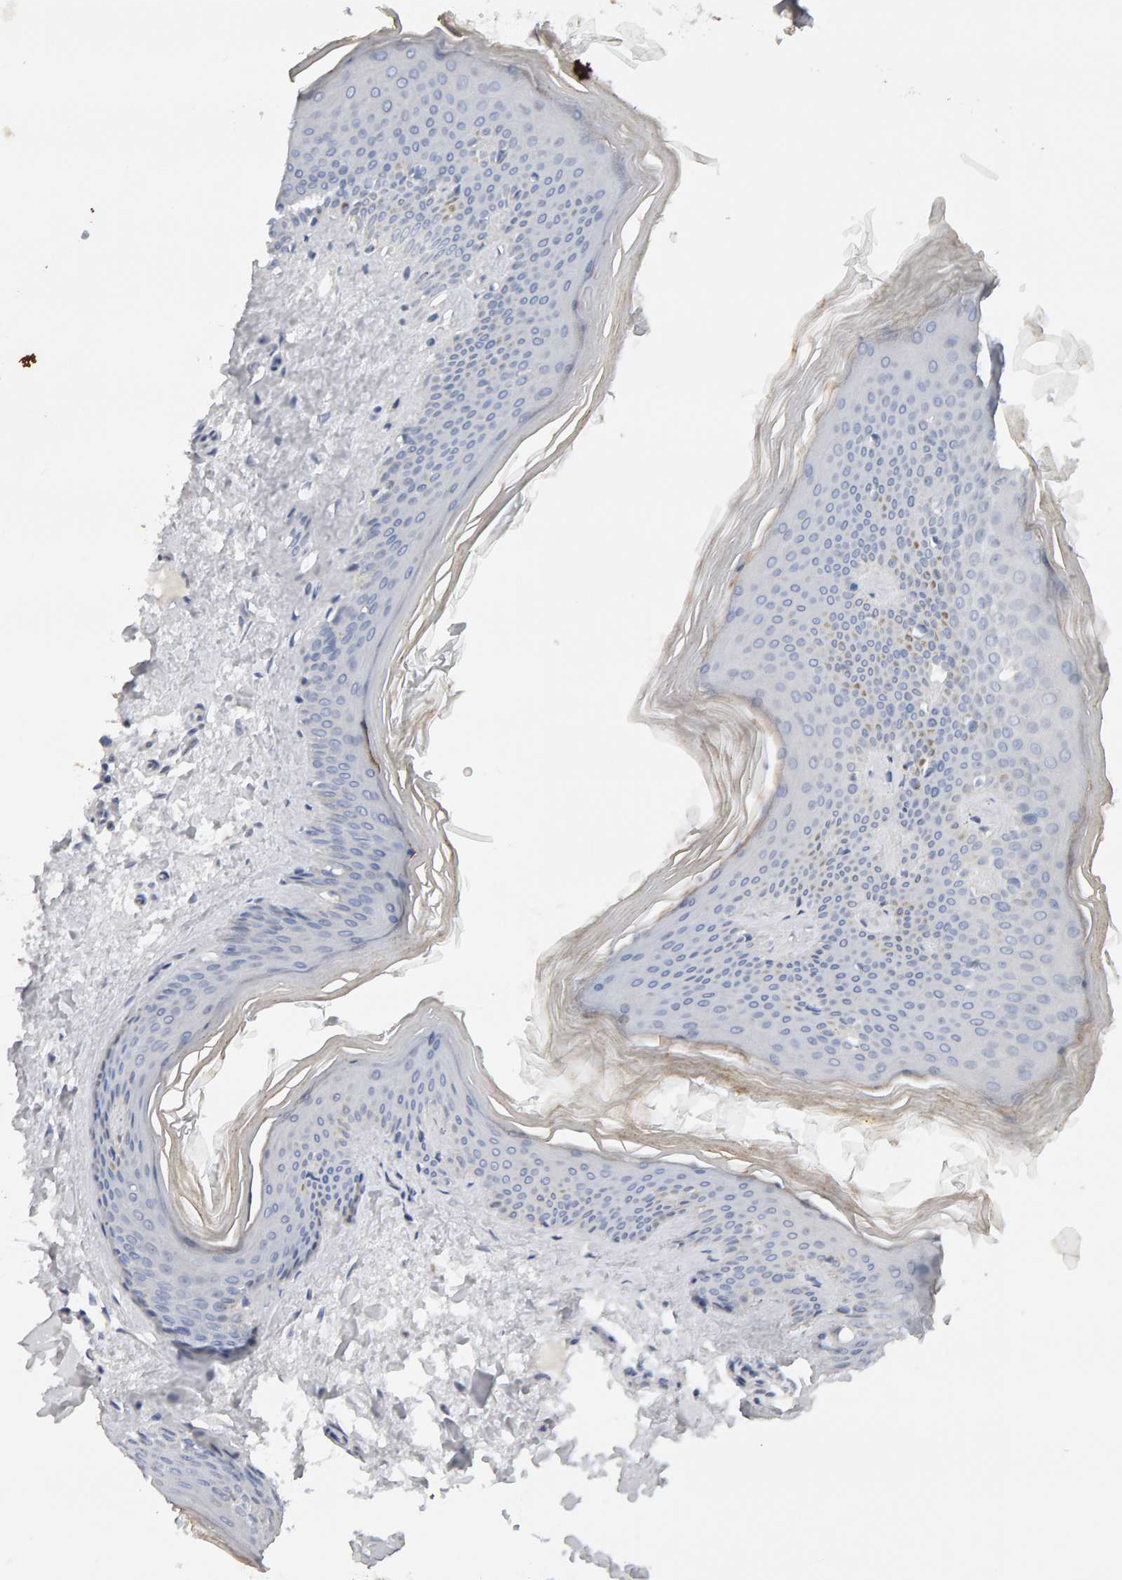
{"staining": {"intensity": "negative", "quantity": "none", "location": "none"}, "tissue": "skin", "cell_type": "Fibroblasts", "image_type": "normal", "snomed": [{"axis": "morphology", "description": "Normal tissue, NOS"}, {"axis": "topography", "description": "Skin"}], "caption": "Immunohistochemical staining of benign human skin shows no significant expression in fibroblasts.", "gene": "PPP1R16A", "patient": {"sex": "female", "age": 27}}